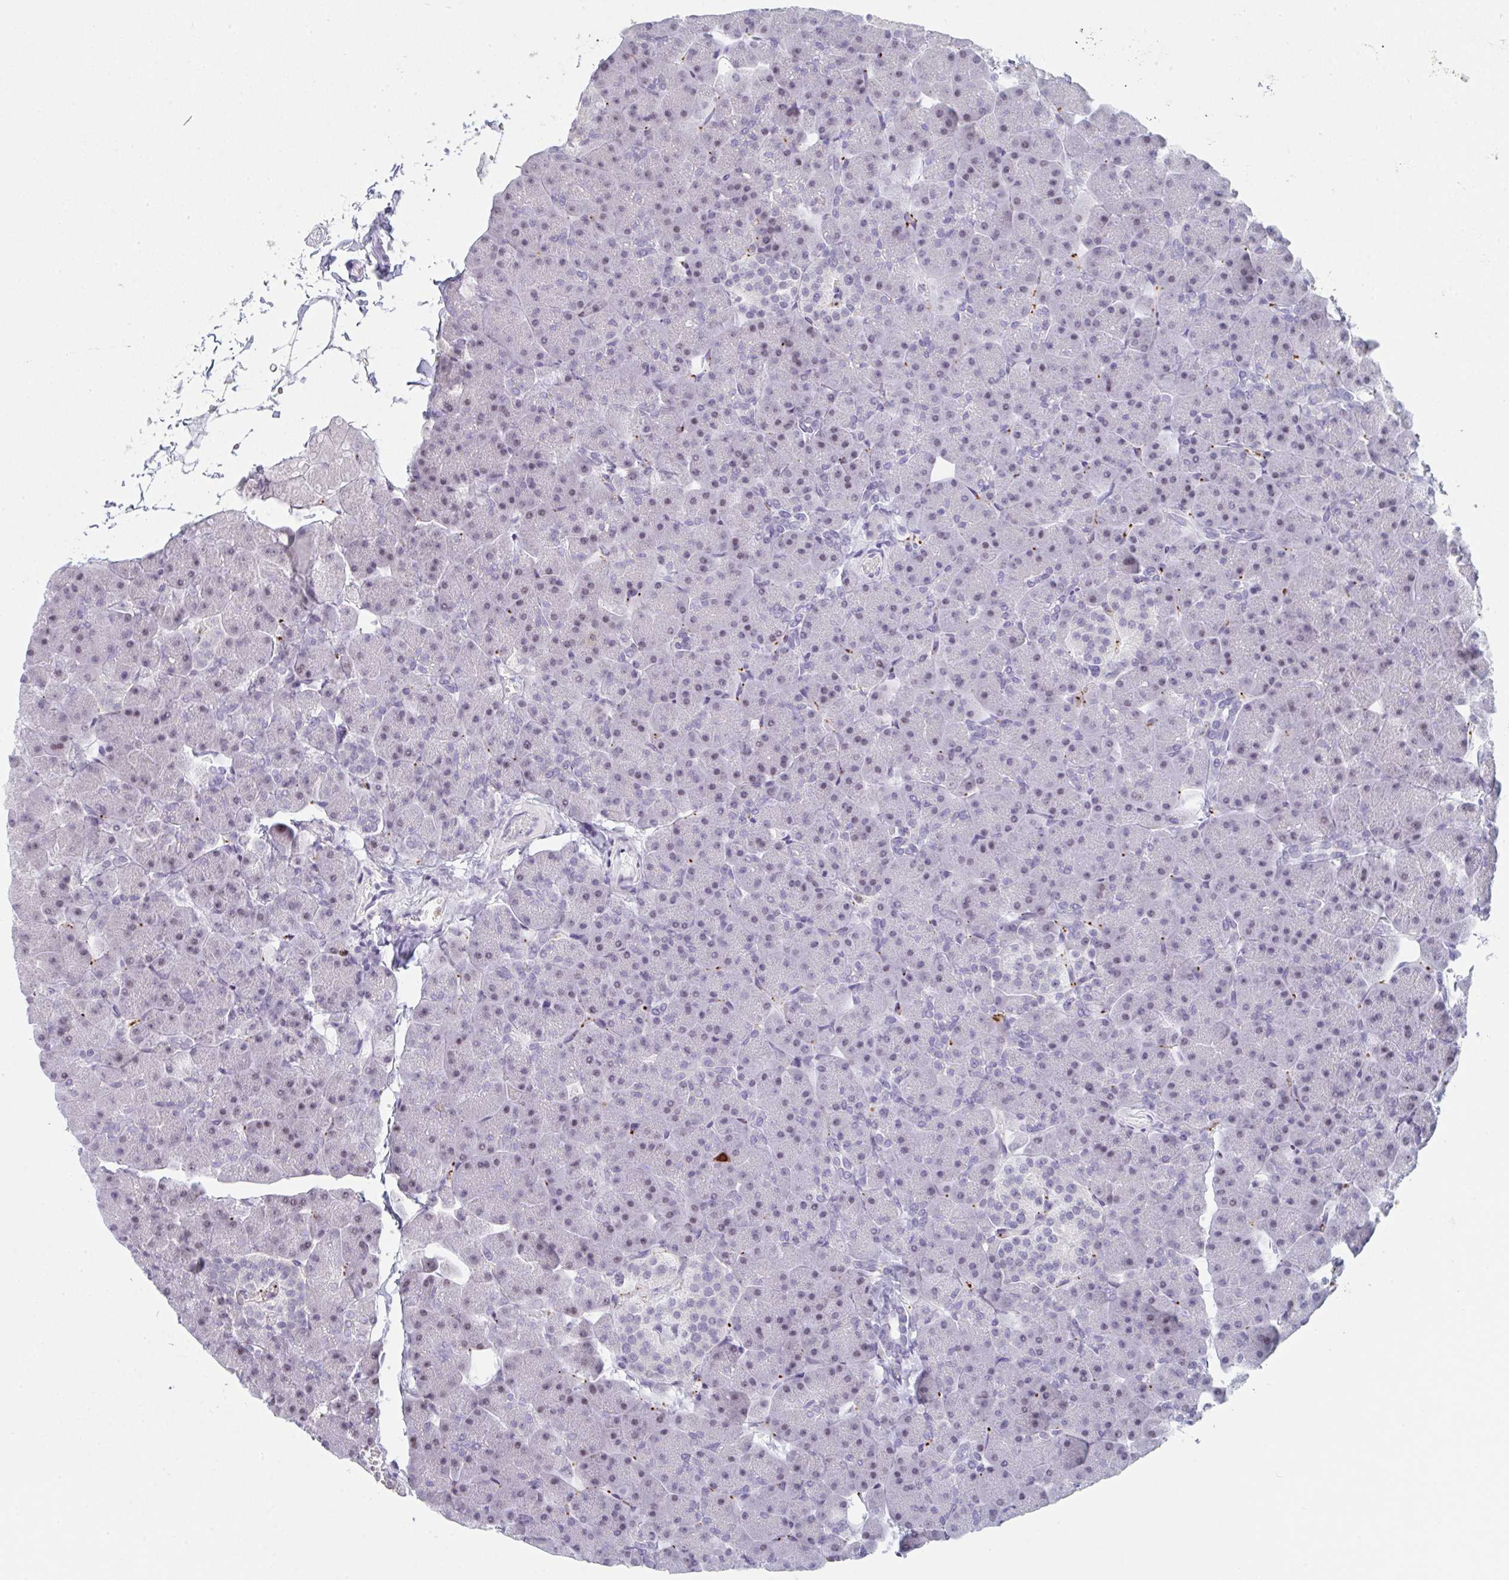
{"staining": {"intensity": "negative", "quantity": "none", "location": "none"}, "tissue": "pancreas", "cell_type": "Exocrine glandular cells", "image_type": "normal", "snomed": [{"axis": "morphology", "description": "Normal tissue, NOS"}, {"axis": "topography", "description": "Pancreas"}], "caption": "High magnification brightfield microscopy of benign pancreas stained with DAB (brown) and counterstained with hematoxylin (blue): exocrine glandular cells show no significant staining.", "gene": "RUBCN", "patient": {"sex": "male", "age": 35}}